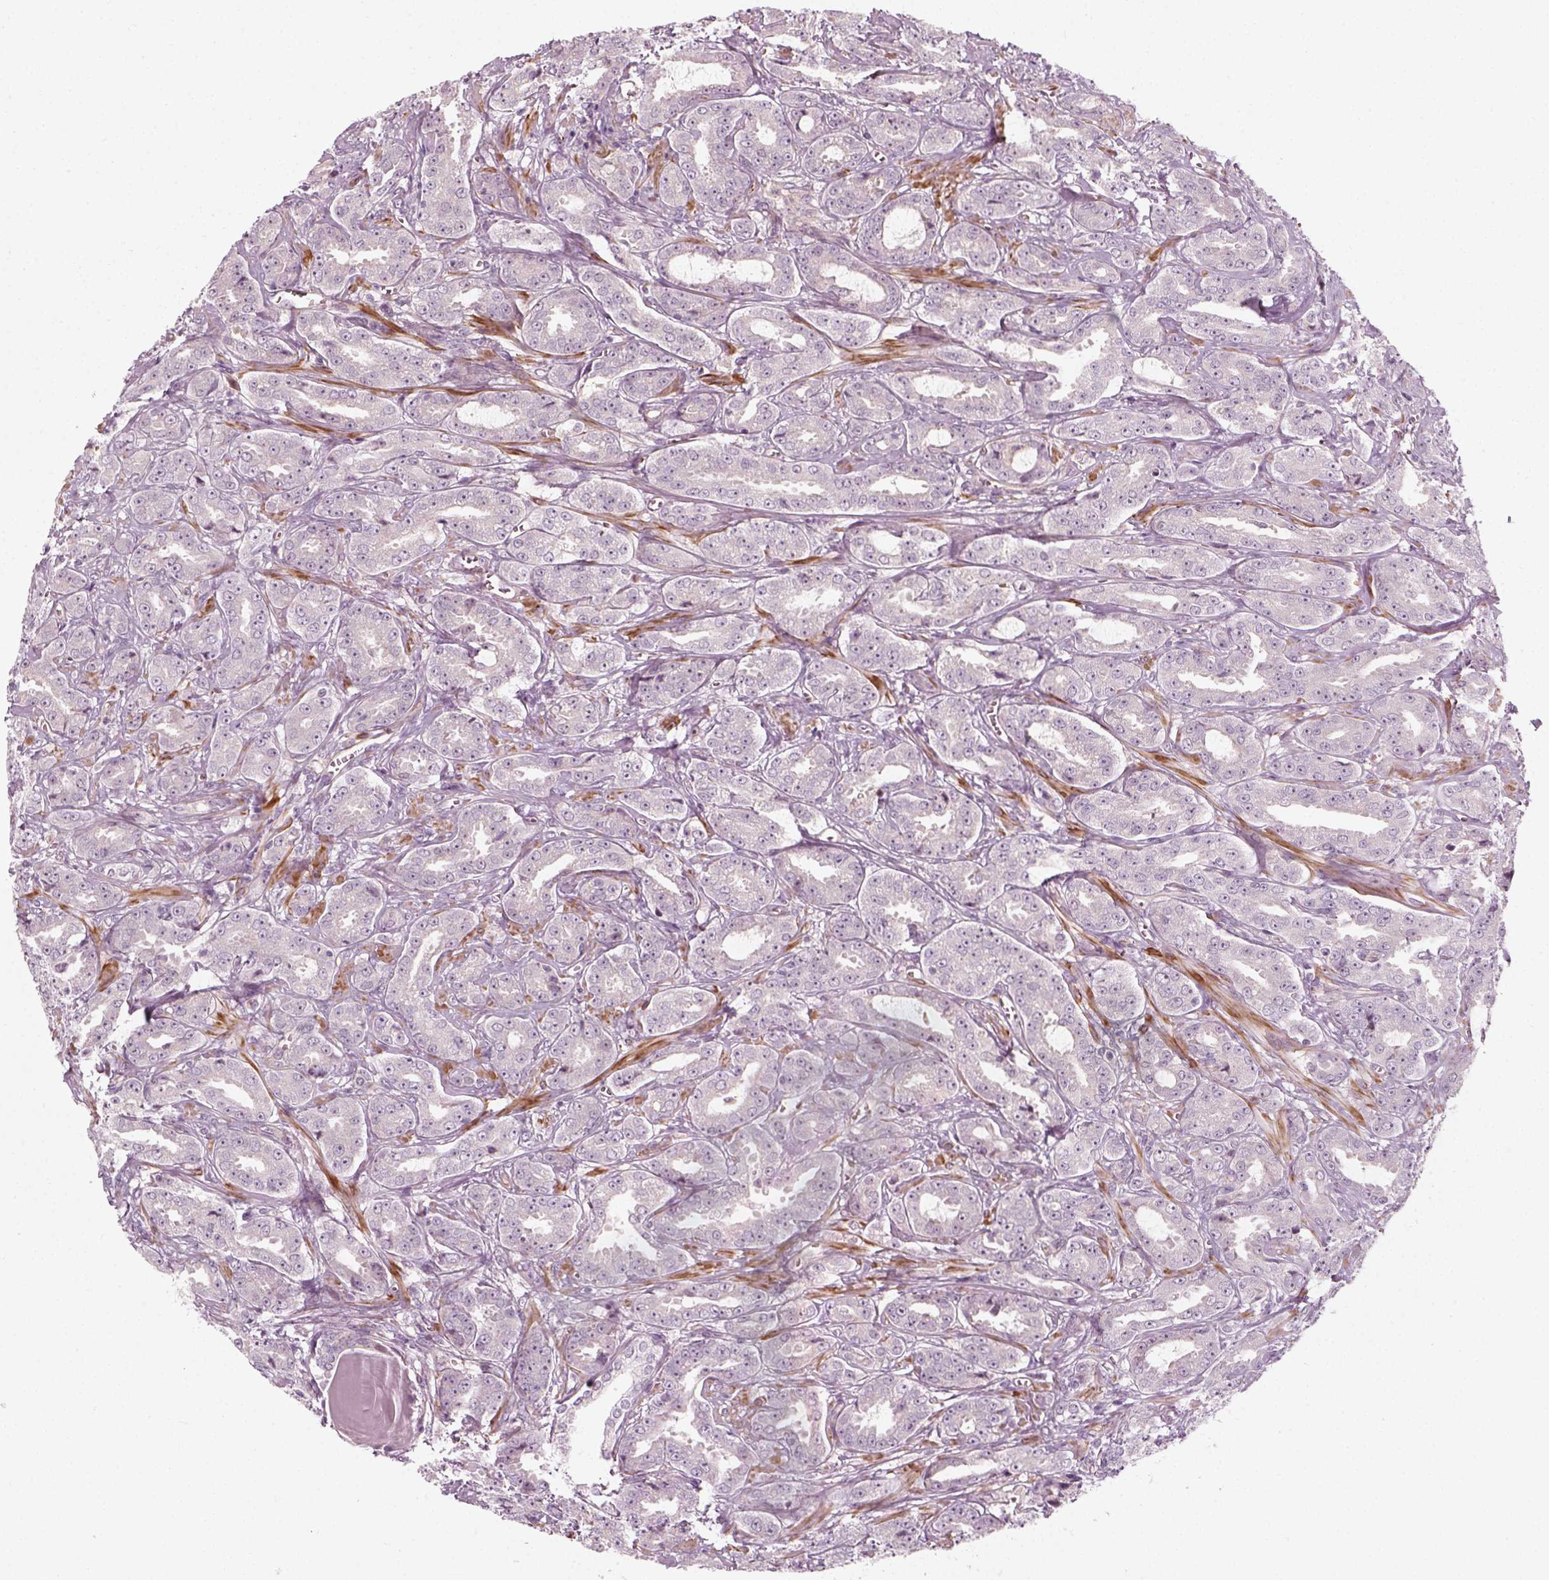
{"staining": {"intensity": "negative", "quantity": "none", "location": "none"}, "tissue": "prostate cancer", "cell_type": "Tumor cells", "image_type": "cancer", "snomed": [{"axis": "morphology", "description": "Adenocarcinoma, High grade"}, {"axis": "topography", "description": "Prostate"}], "caption": "Protein analysis of prostate cancer displays no significant staining in tumor cells.", "gene": "DNASE1L1", "patient": {"sex": "male", "age": 64}}